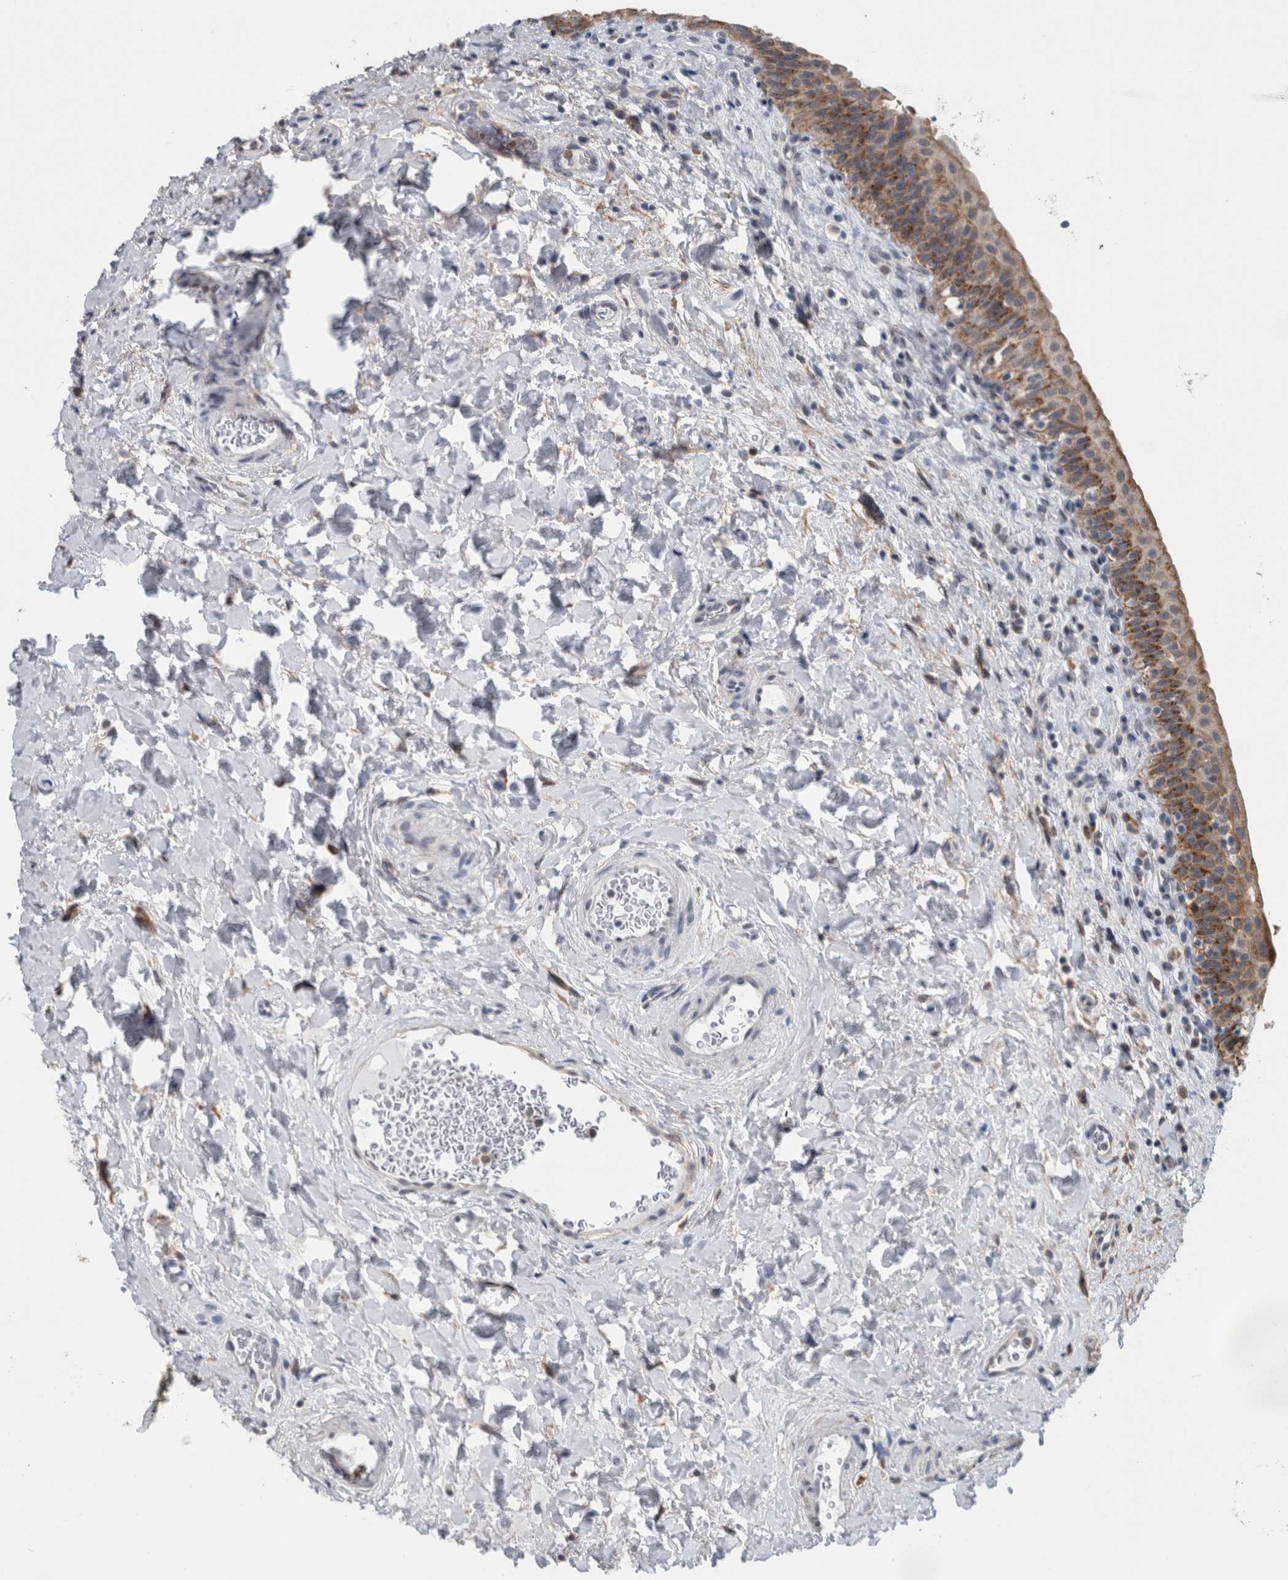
{"staining": {"intensity": "moderate", "quantity": ">75%", "location": "cytoplasmic/membranous"}, "tissue": "urinary bladder", "cell_type": "Urothelial cells", "image_type": "normal", "snomed": [{"axis": "morphology", "description": "Normal tissue, NOS"}, {"axis": "topography", "description": "Urinary bladder"}], "caption": "A micrograph of urinary bladder stained for a protein shows moderate cytoplasmic/membranous brown staining in urothelial cells.", "gene": "ACSF2", "patient": {"sex": "male", "age": 83}}